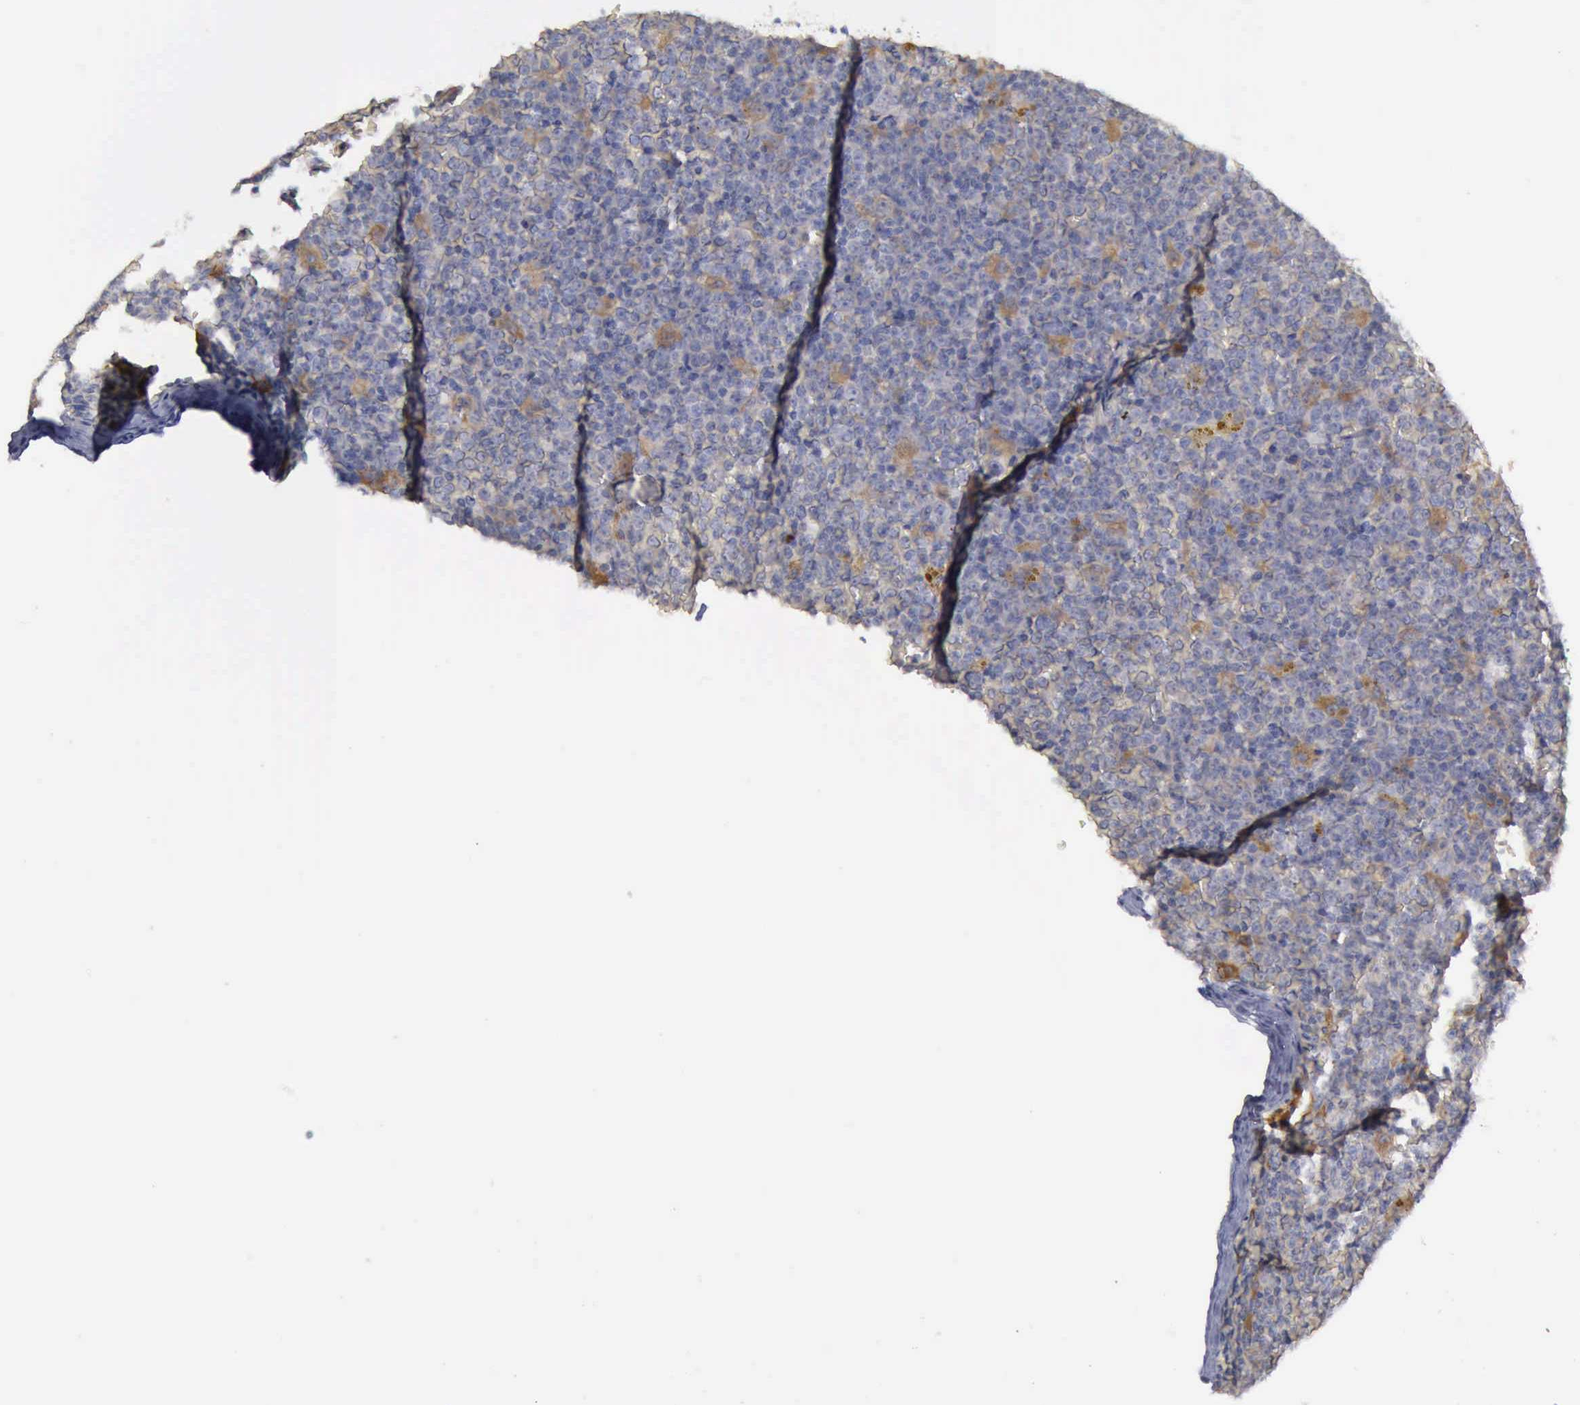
{"staining": {"intensity": "negative", "quantity": "none", "location": "none"}, "tissue": "lymphoma", "cell_type": "Tumor cells", "image_type": "cancer", "snomed": [{"axis": "morphology", "description": "Malignant lymphoma, non-Hodgkin's type, Low grade"}, {"axis": "topography", "description": "Lymph node"}], "caption": "This is an immunohistochemistry histopathology image of low-grade malignant lymphoma, non-Hodgkin's type. There is no expression in tumor cells.", "gene": "PHKA1", "patient": {"sex": "male", "age": 50}}